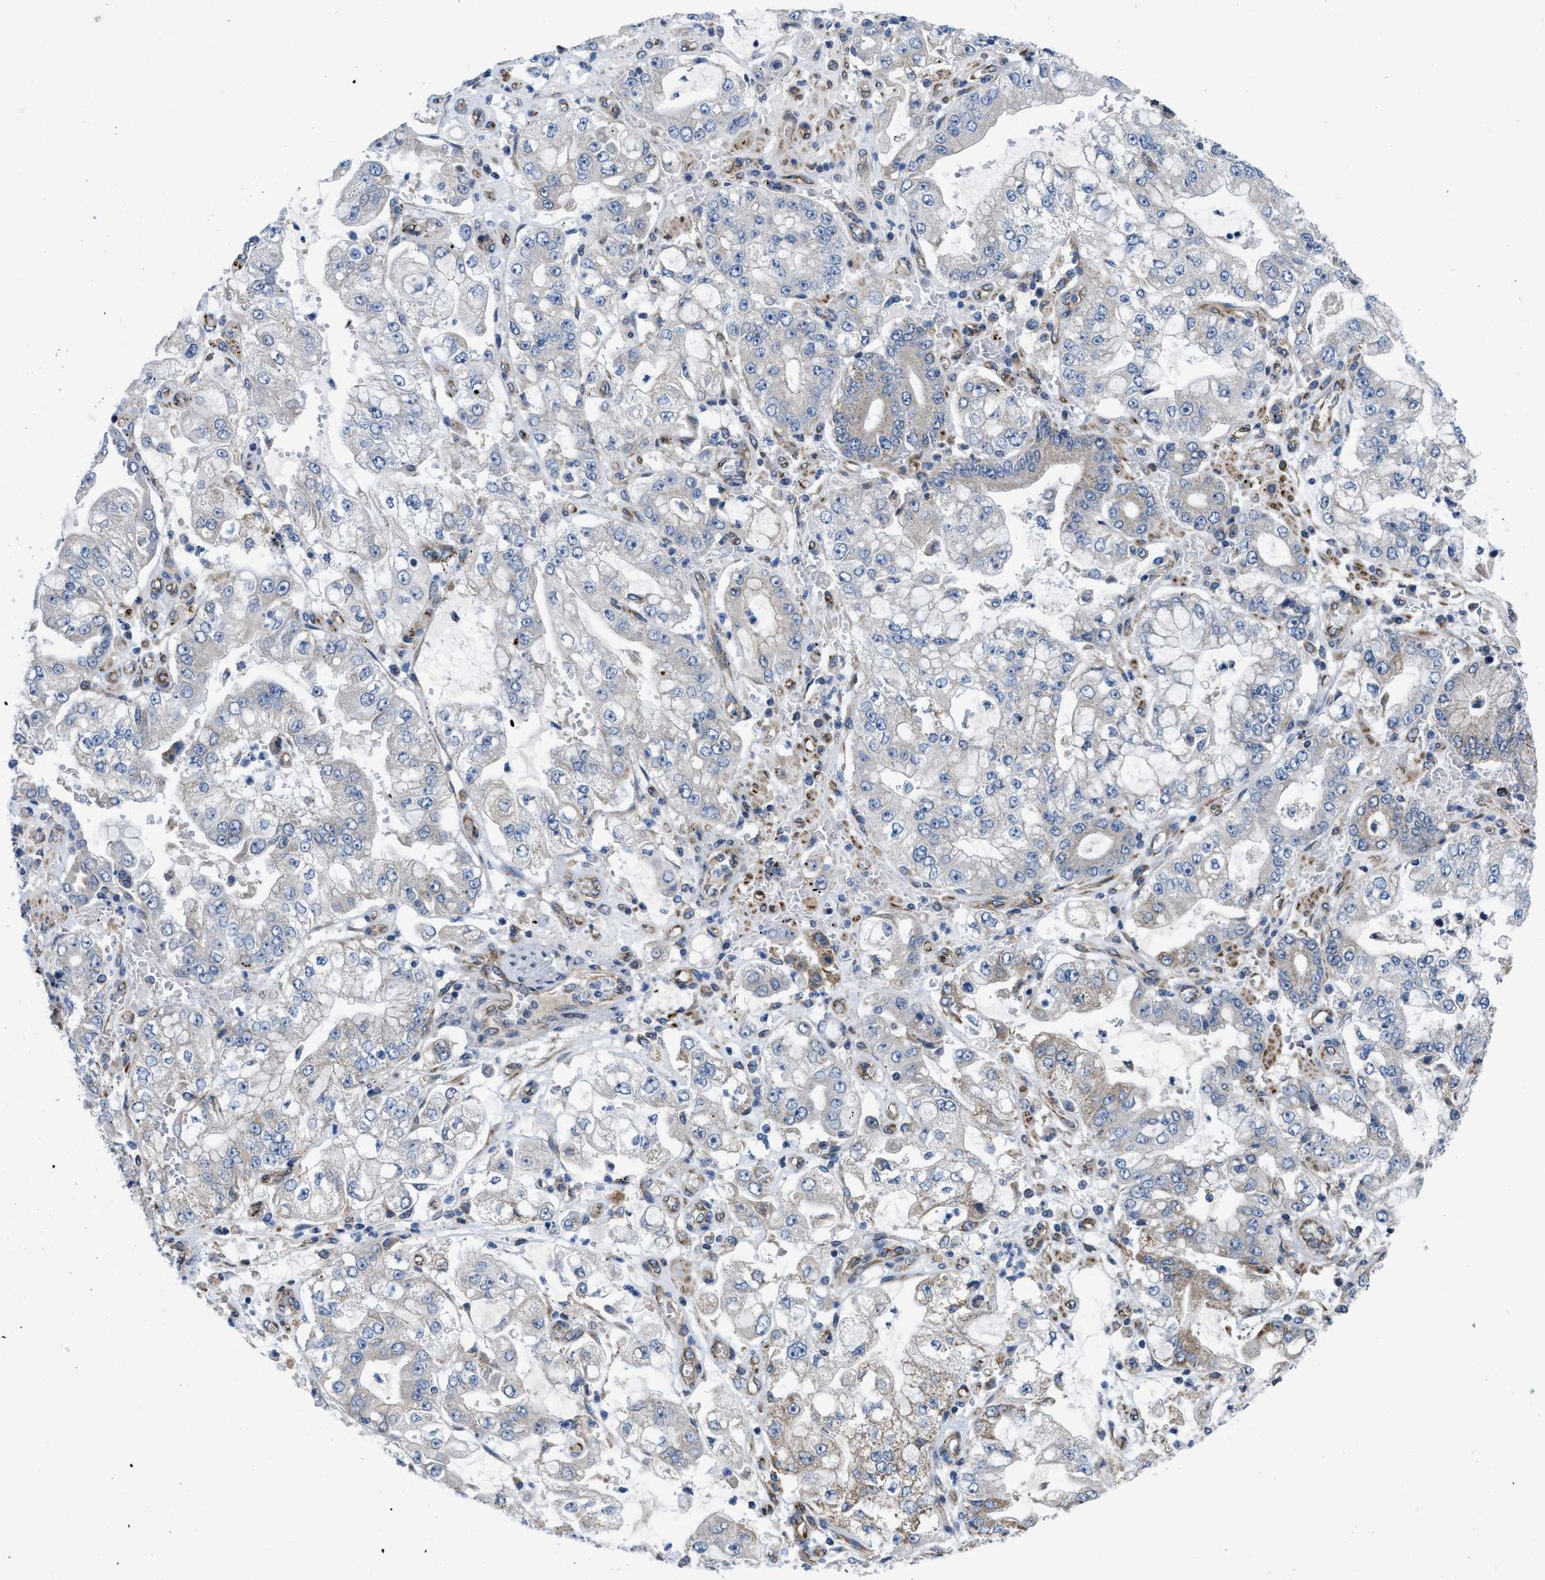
{"staining": {"intensity": "negative", "quantity": "none", "location": "none"}, "tissue": "stomach cancer", "cell_type": "Tumor cells", "image_type": "cancer", "snomed": [{"axis": "morphology", "description": "Adenocarcinoma, NOS"}, {"axis": "topography", "description": "Stomach"}], "caption": "An immunohistochemistry image of stomach cancer (adenocarcinoma) is shown. There is no staining in tumor cells of stomach cancer (adenocarcinoma).", "gene": "EOGT", "patient": {"sex": "male", "age": 76}}